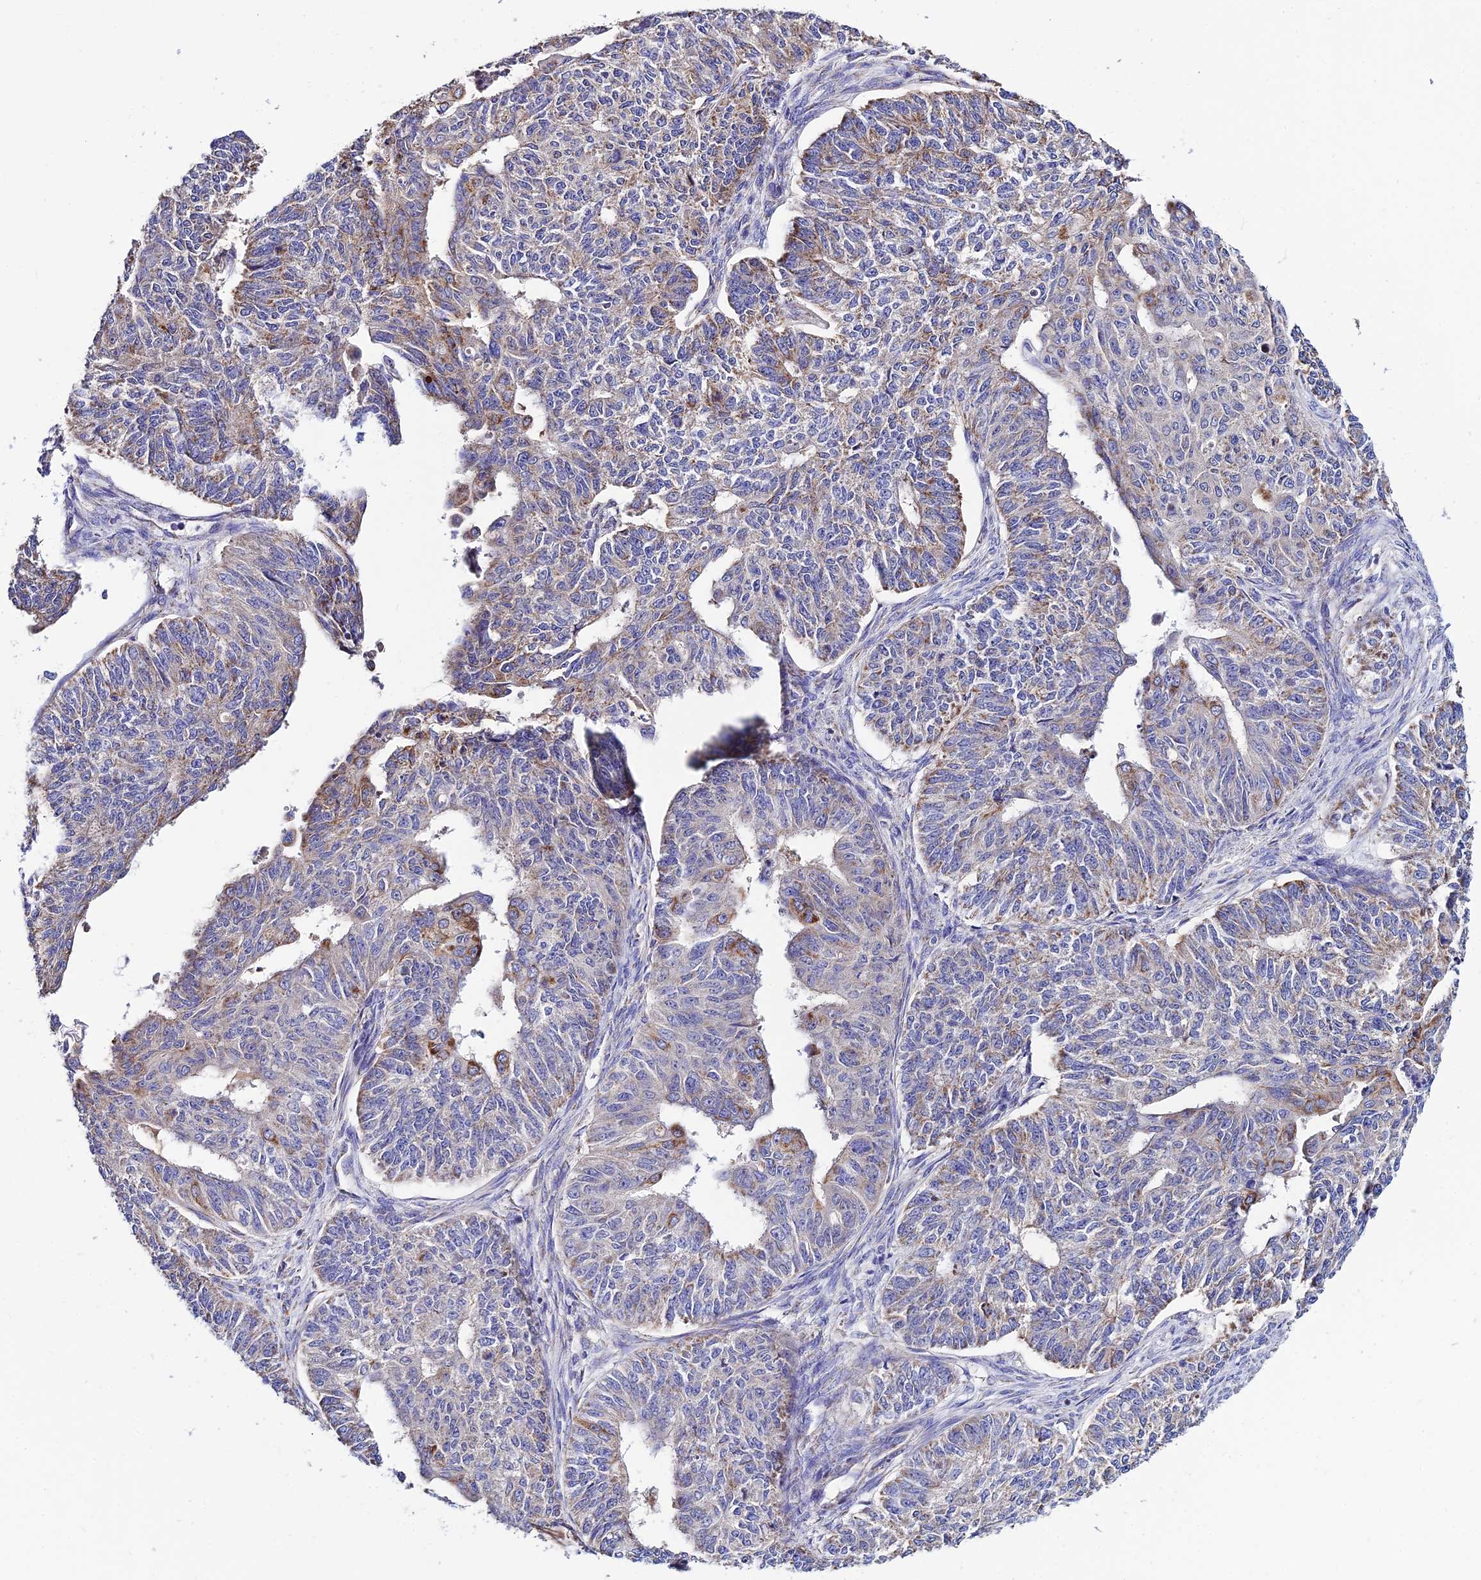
{"staining": {"intensity": "moderate", "quantity": "<25%", "location": "cytoplasmic/membranous"}, "tissue": "endometrial cancer", "cell_type": "Tumor cells", "image_type": "cancer", "snomed": [{"axis": "morphology", "description": "Adenocarcinoma, NOS"}, {"axis": "topography", "description": "Endometrium"}], "caption": "Moderate cytoplasmic/membranous protein positivity is appreciated in about <25% of tumor cells in endometrial adenocarcinoma.", "gene": "TYW5", "patient": {"sex": "female", "age": 32}}